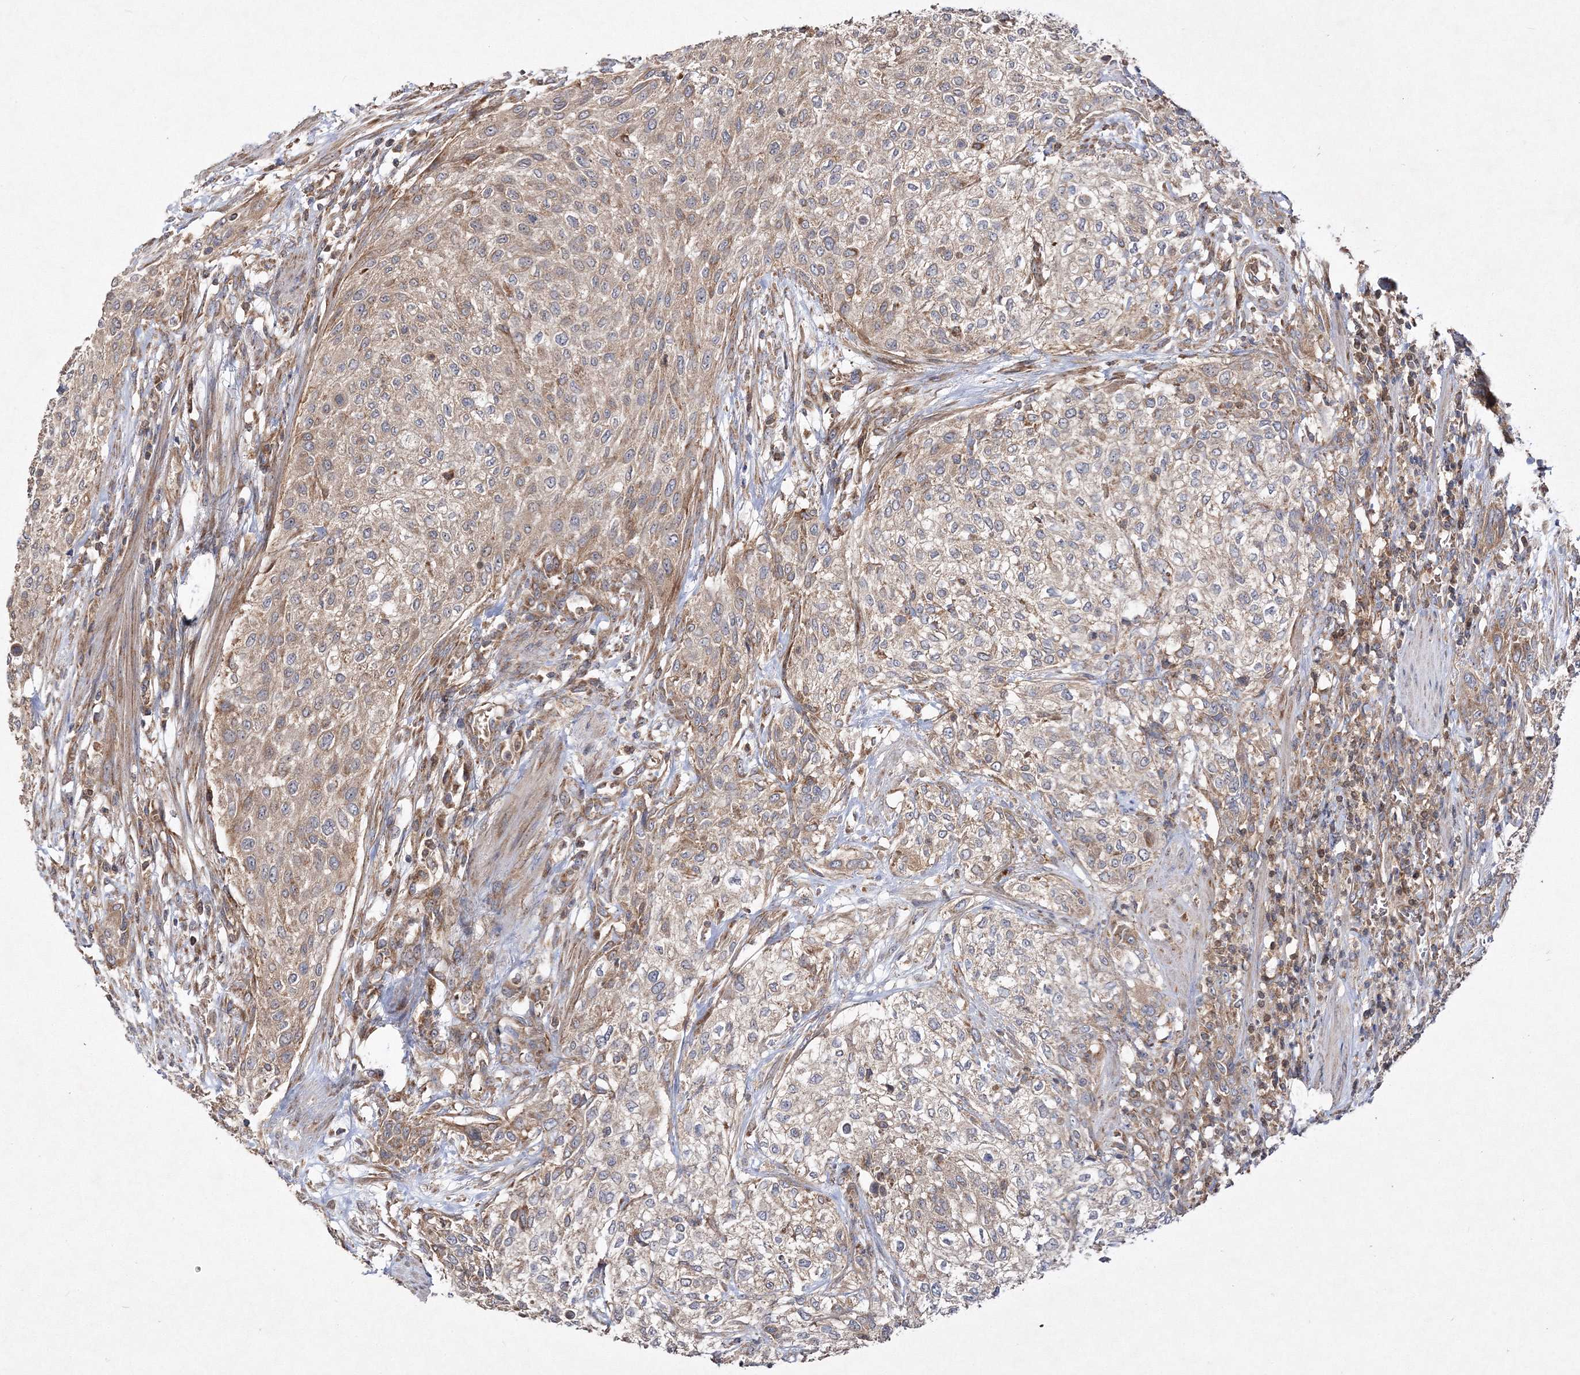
{"staining": {"intensity": "weak", "quantity": "25%-75%", "location": "cytoplasmic/membranous"}, "tissue": "urothelial cancer", "cell_type": "Tumor cells", "image_type": "cancer", "snomed": [{"axis": "morphology", "description": "Urothelial carcinoma, High grade"}, {"axis": "topography", "description": "Urinary bladder"}], "caption": "This is an image of immunohistochemistry staining of urothelial cancer, which shows weak expression in the cytoplasmic/membranous of tumor cells.", "gene": "DNAJC13", "patient": {"sex": "male", "age": 35}}